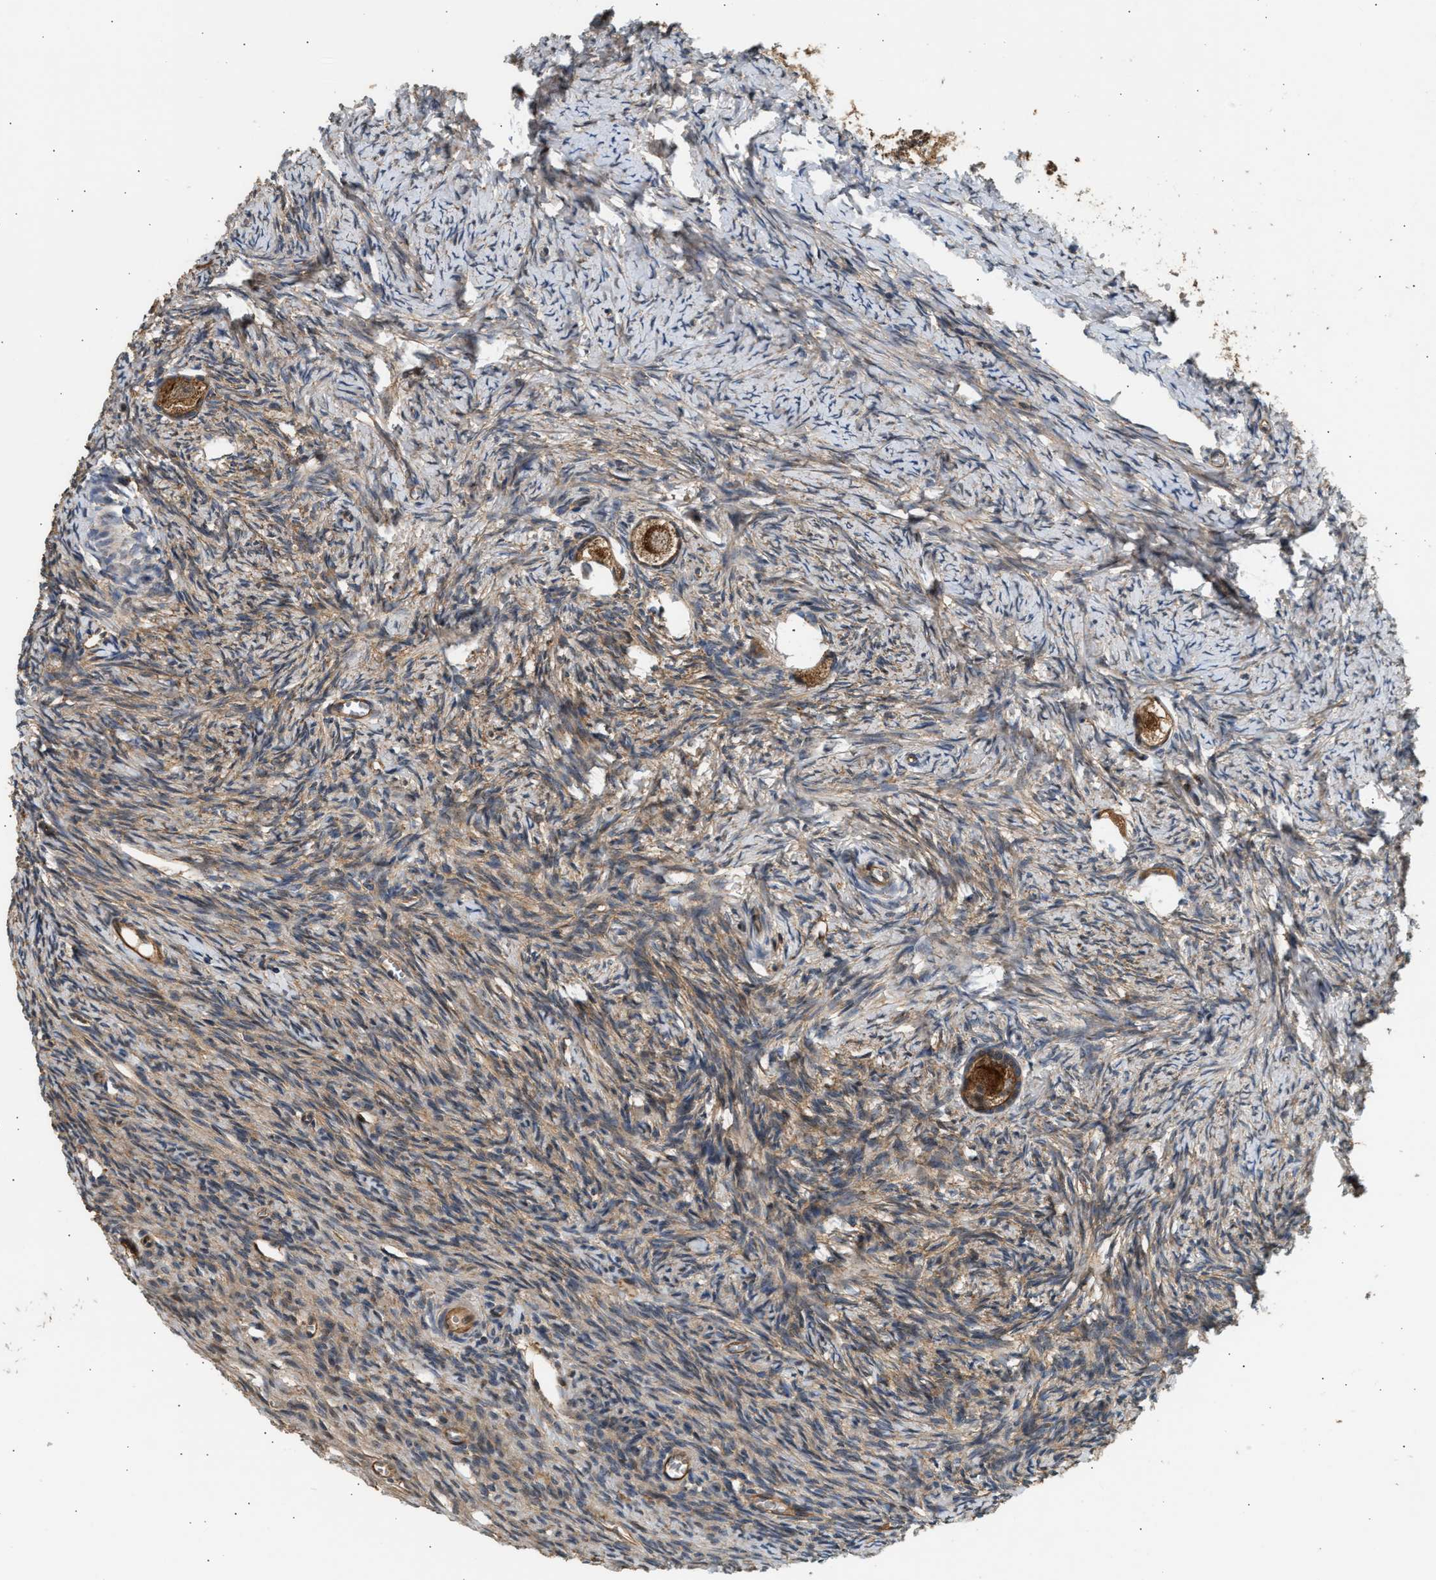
{"staining": {"intensity": "moderate", "quantity": ">75%", "location": "cytoplasmic/membranous"}, "tissue": "ovary", "cell_type": "Follicle cells", "image_type": "normal", "snomed": [{"axis": "morphology", "description": "Normal tissue, NOS"}, {"axis": "topography", "description": "Ovary"}], "caption": "Immunohistochemical staining of benign ovary exhibits medium levels of moderate cytoplasmic/membranous expression in about >75% of follicle cells. (brown staining indicates protein expression, while blue staining denotes nuclei).", "gene": "DUSP14", "patient": {"sex": "female", "age": 27}}